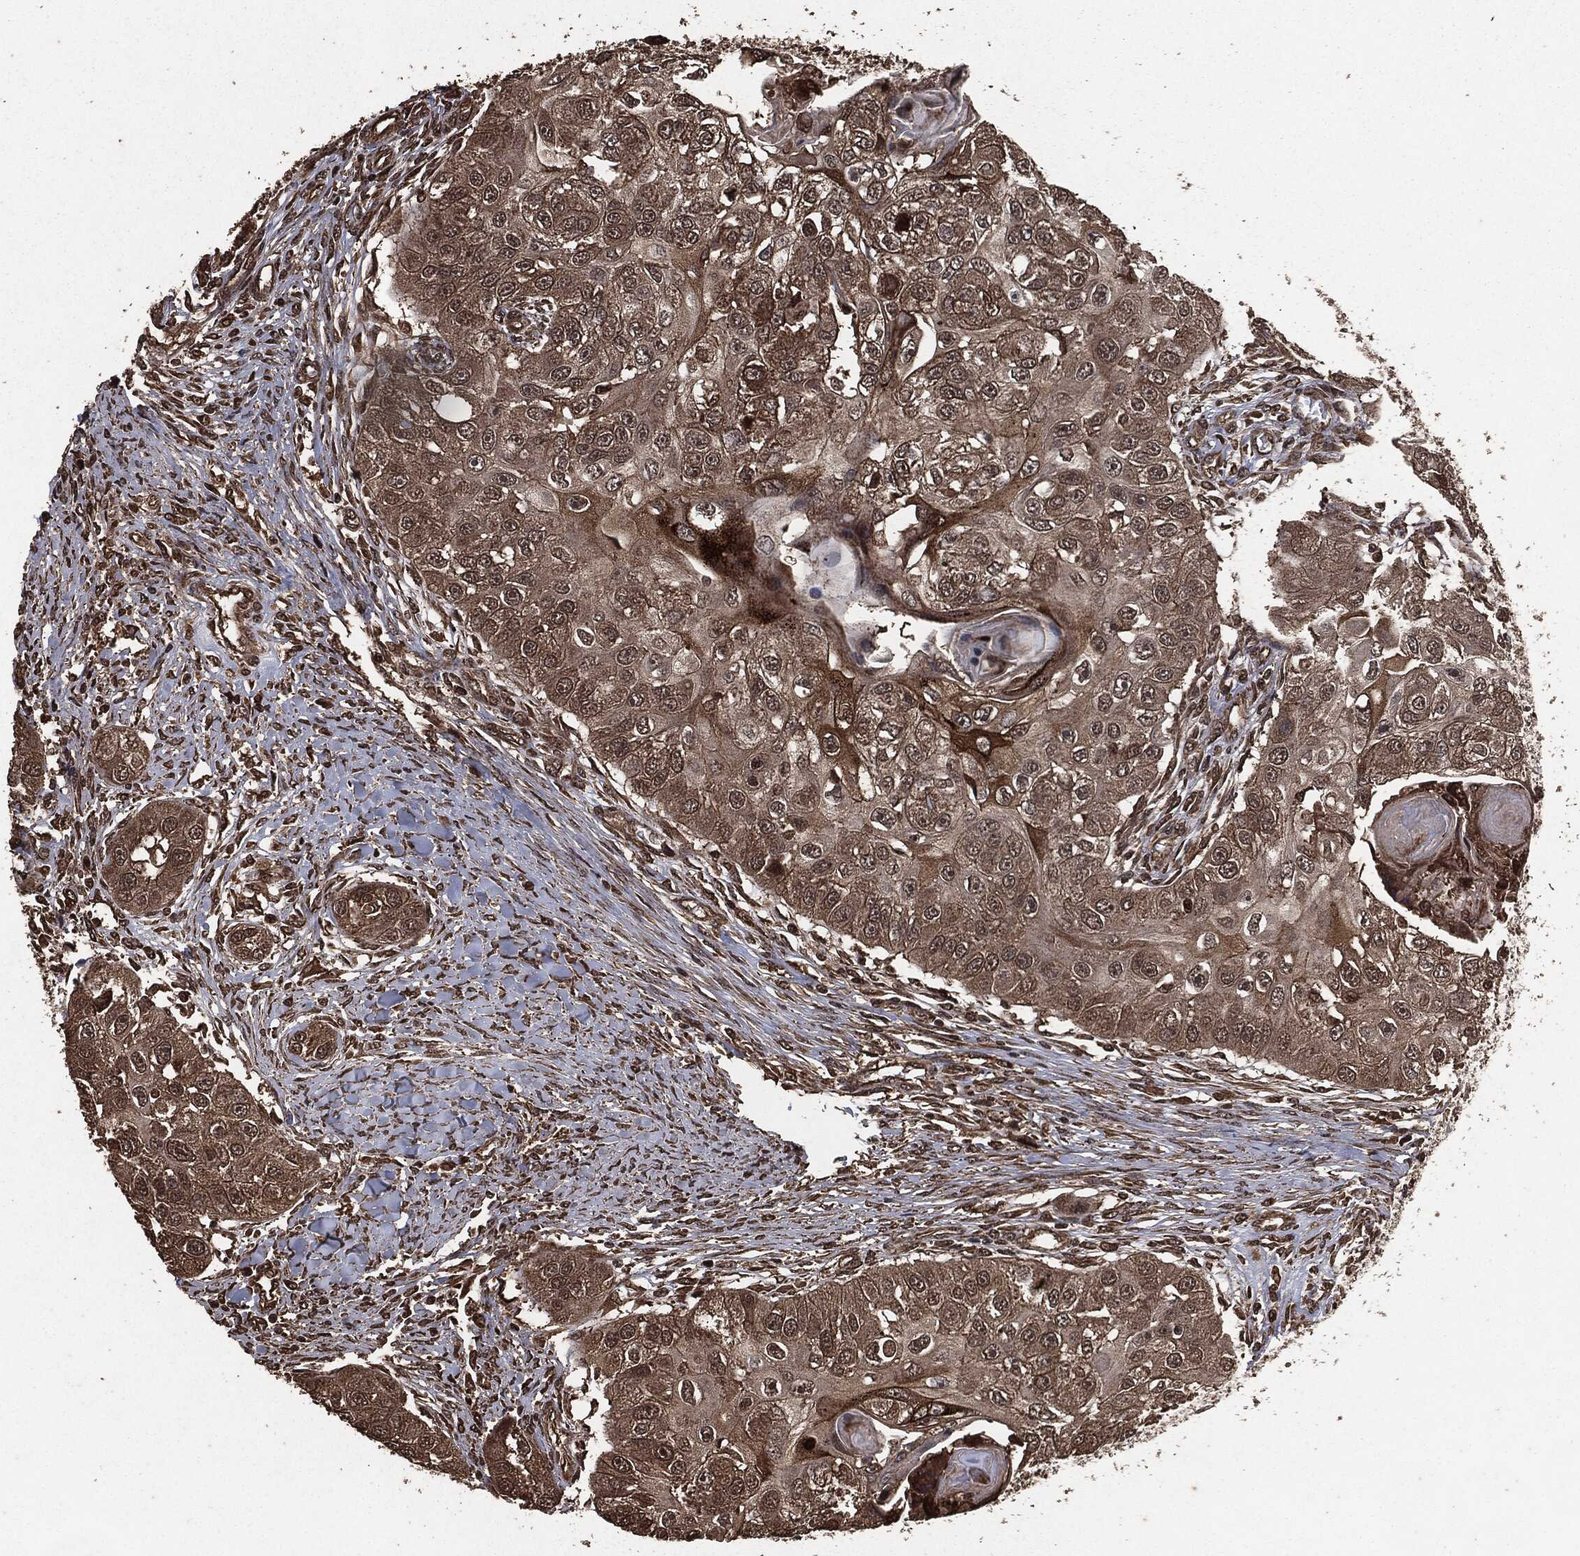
{"staining": {"intensity": "moderate", "quantity": "25%-75%", "location": "cytoplasmic/membranous"}, "tissue": "head and neck cancer", "cell_type": "Tumor cells", "image_type": "cancer", "snomed": [{"axis": "morphology", "description": "Normal tissue, NOS"}, {"axis": "morphology", "description": "Squamous cell carcinoma, NOS"}, {"axis": "topography", "description": "Skeletal muscle"}, {"axis": "topography", "description": "Head-Neck"}], "caption": "Human head and neck cancer stained for a protein (brown) displays moderate cytoplasmic/membranous positive expression in about 25%-75% of tumor cells.", "gene": "EGFR", "patient": {"sex": "male", "age": 51}}